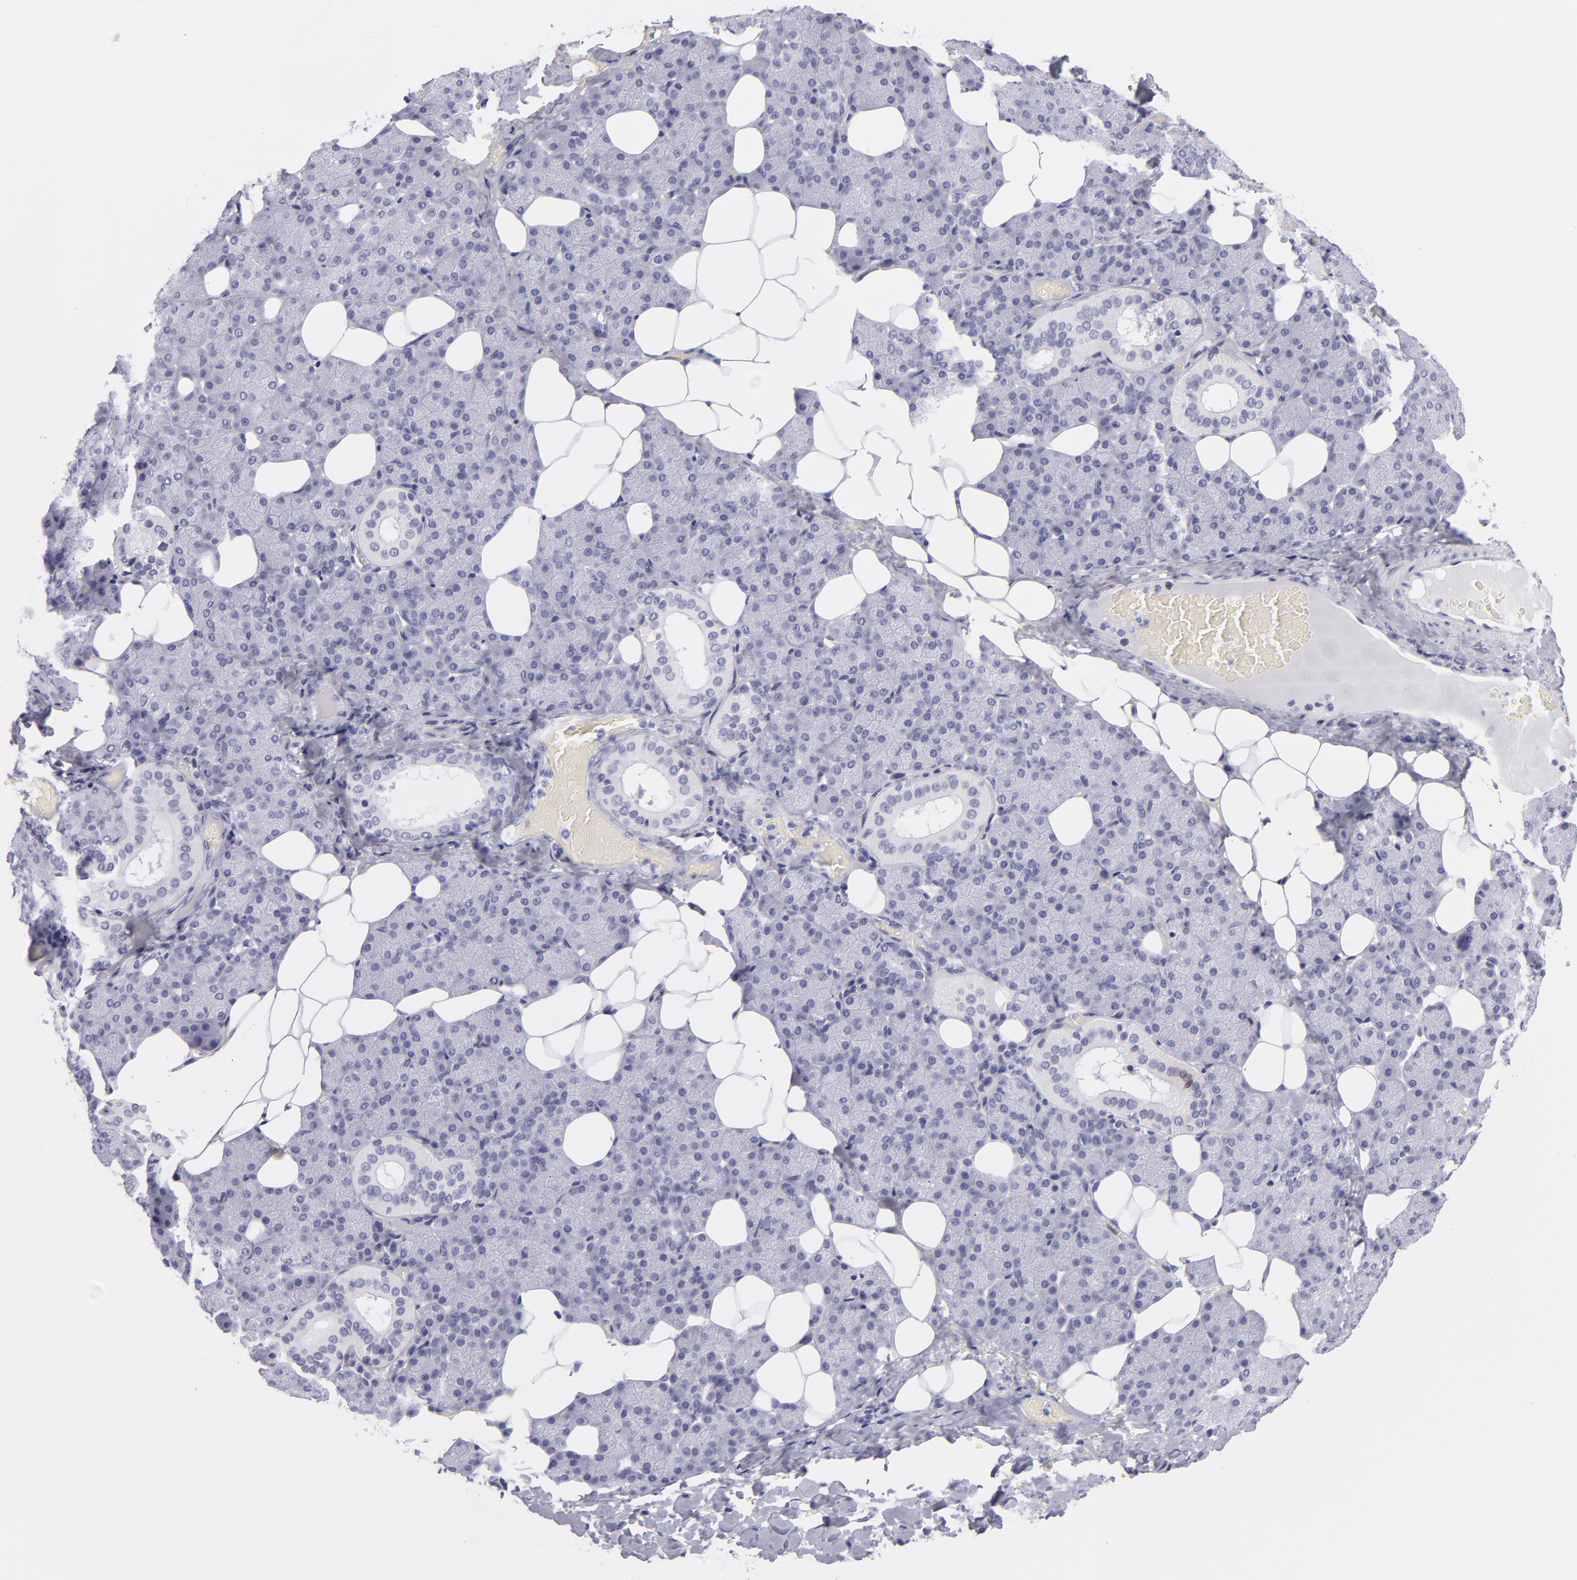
{"staining": {"intensity": "negative", "quantity": "none", "location": "none"}, "tissue": "salivary gland", "cell_type": "Glandular cells", "image_type": "normal", "snomed": [{"axis": "morphology", "description": "Normal tissue, NOS"}, {"axis": "topography", "description": "Lymph node"}, {"axis": "topography", "description": "Salivary gland"}], "caption": "Image shows no protein positivity in glandular cells of unremarkable salivary gland. (Brightfield microscopy of DAB immunohistochemistry at high magnification).", "gene": "PVALB", "patient": {"sex": "male", "age": 8}}